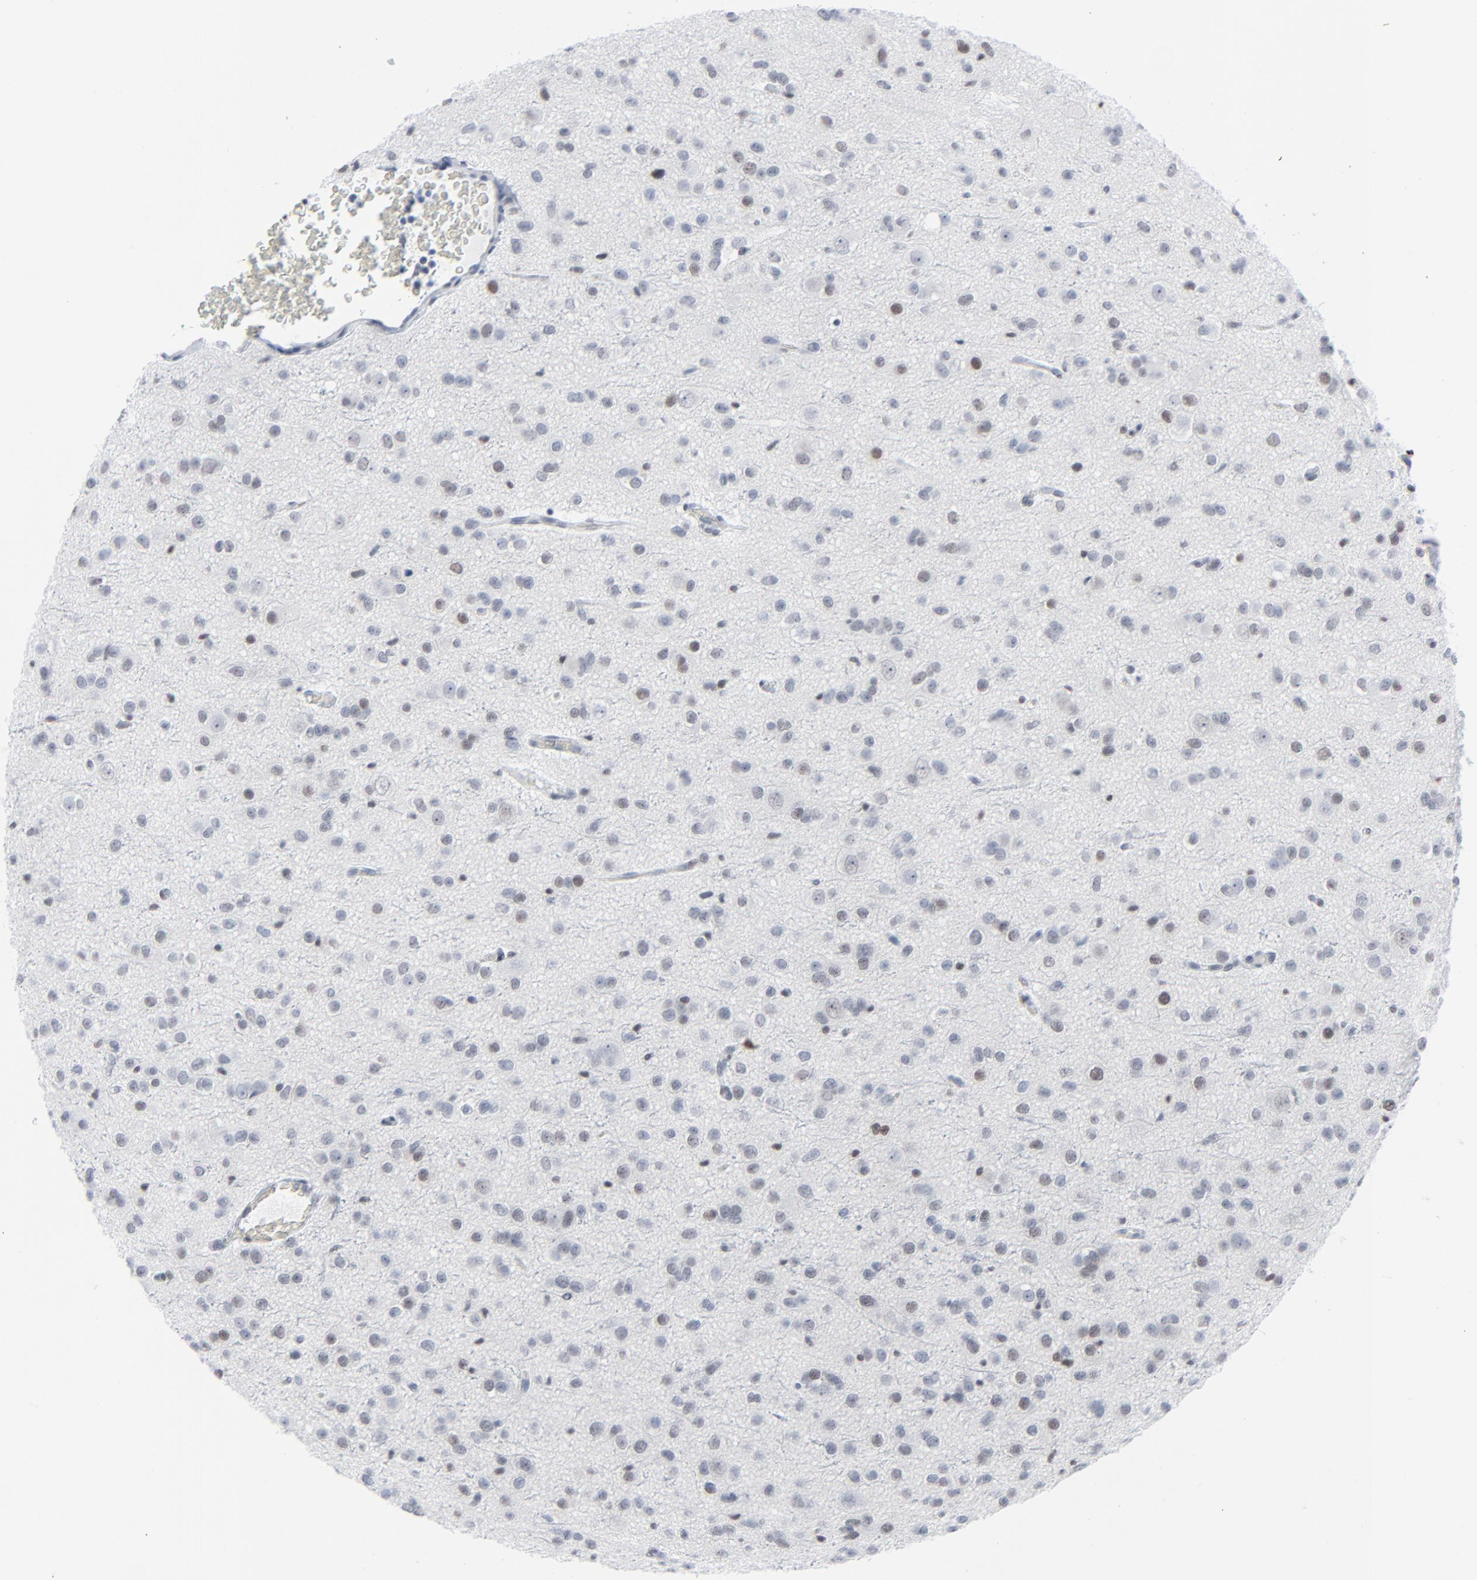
{"staining": {"intensity": "weak", "quantity": "25%-75%", "location": "nuclear"}, "tissue": "glioma", "cell_type": "Tumor cells", "image_type": "cancer", "snomed": [{"axis": "morphology", "description": "Glioma, malignant, Low grade"}, {"axis": "topography", "description": "Brain"}], "caption": "High-power microscopy captured an IHC image of low-grade glioma (malignant), revealing weak nuclear positivity in about 25%-75% of tumor cells.", "gene": "SIRT1", "patient": {"sex": "male", "age": 42}}